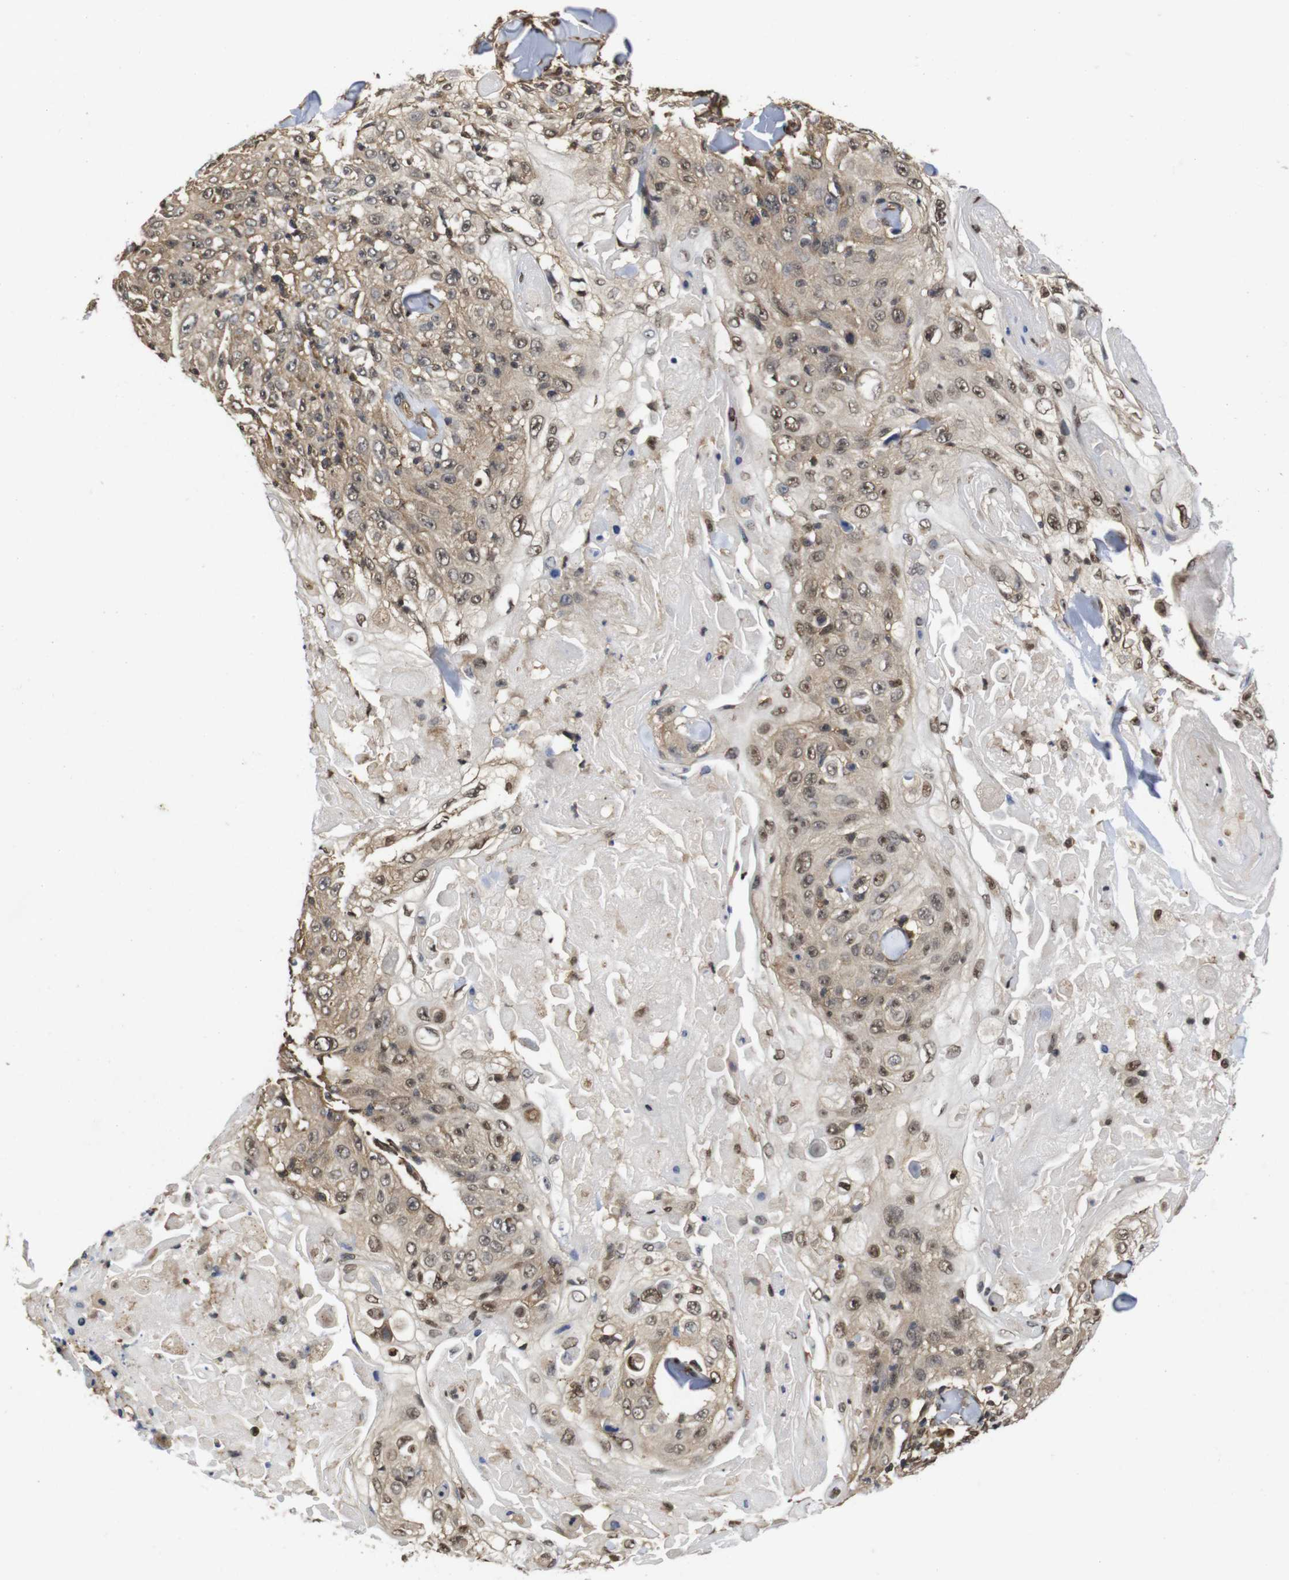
{"staining": {"intensity": "moderate", "quantity": ">75%", "location": "cytoplasmic/membranous,nuclear"}, "tissue": "skin cancer", "cell_type": "Tumor cells", "image_type": "cancer", "snomed": [{"axis": "morphology", "description": "Squamous cell carcinoma, NOS"}, {"axis": "topography", "description": "Skin"}], "caption": "Moderate cytoplasmic/membranous and nuclear protein staining is appreciated in approximately >75% of tumor cells in skin cancer. (IHC, brightfield microscopy, high magnification).", "gene": "SUMO3", "patient": {"sex": "male", "age": 86}}